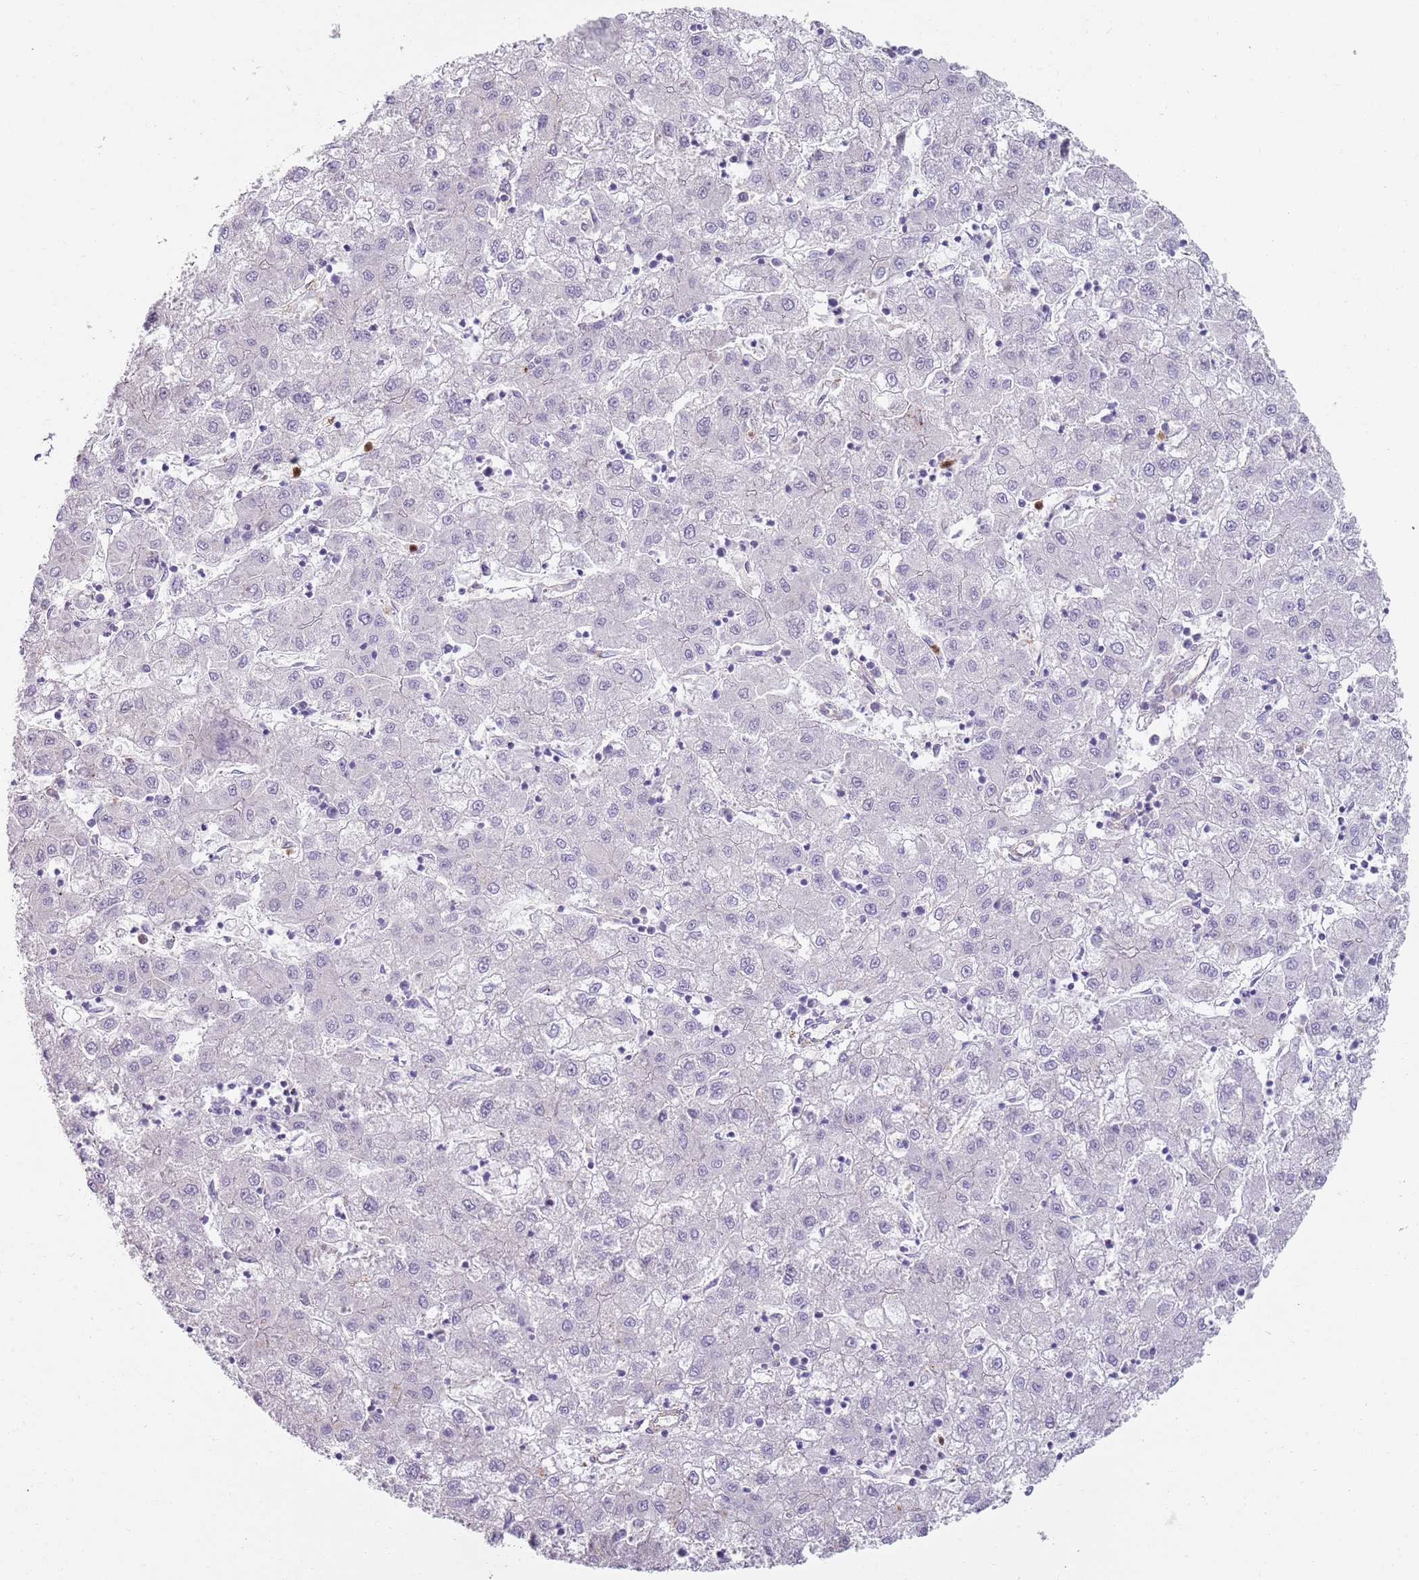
{"staining": {"intensity": "negative", "quantity": "none", "location": "none"}, "tissue": "liver cancer", "cell_type": "Tumor cells", "image_type": "cancer", "snomed": [{"axis": "morphology", "description": "Carcinoma, Hepatocellular, NOS"}, {"axis": "topography", "description": "Liver"}], "caption": "IHC image of liver cancer (hepatocellular carcinoma) stained for a protein (brown), which exhibits no positivity in tumor cells.", "gene": "PHLPP2", "patient": {"sex": "male", "age": 72}}